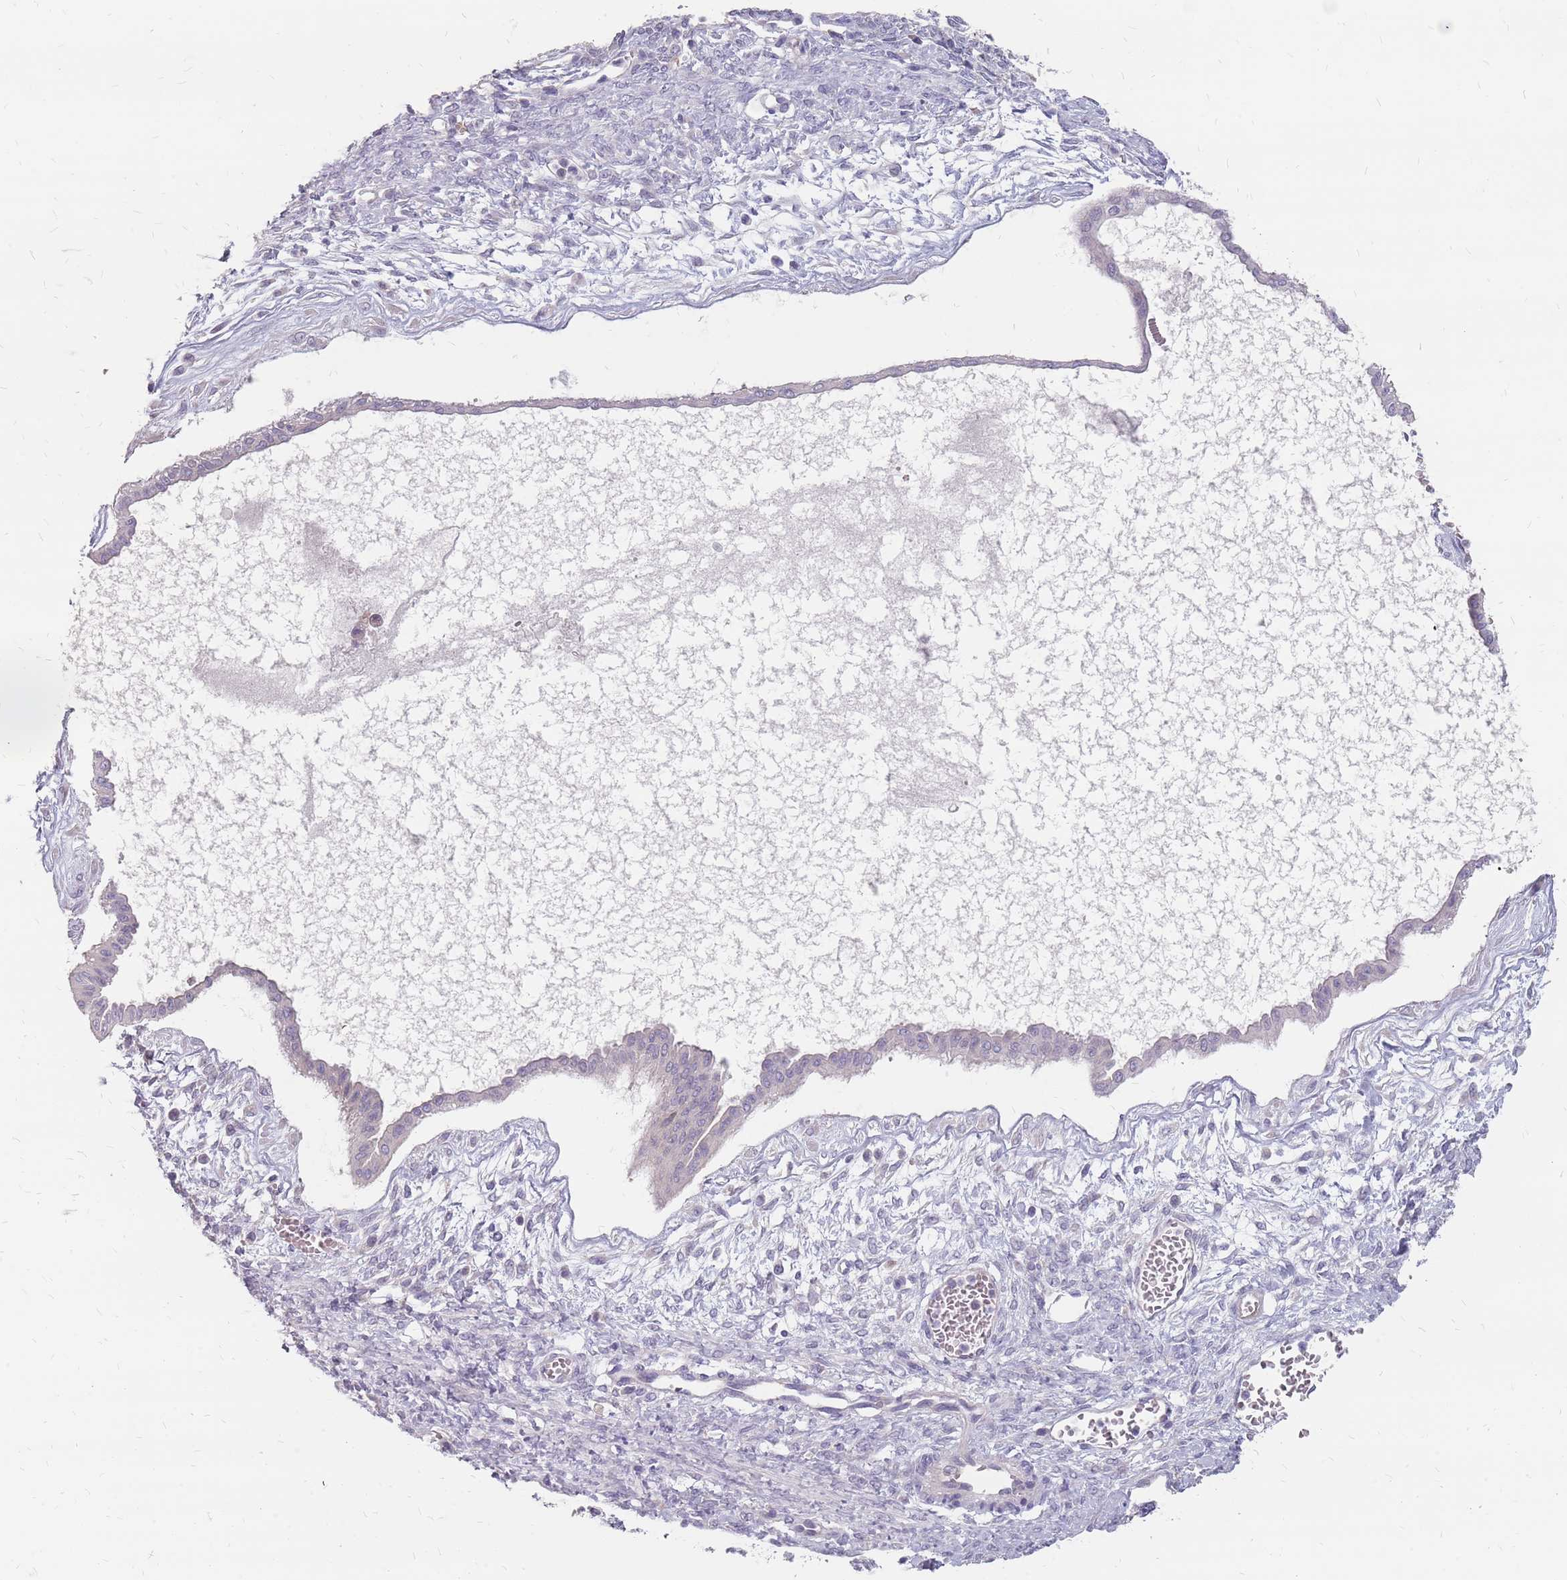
{"staining": {"intensity": "negative", "quantity": "none", "location": "none"}, "tissue": "ovarian cancer", "cell_type": "Tumor cells", "image_type": "cancer", "snomed": [{"axis": "morphology", "description": "Cystadenocarcinoma, mucinous, NOS"}, {"axis": "topography", "description": "Ovary"}], "caption": "Immunohistochemistry micrograph of ovarian cancer (mucinous cystadenocarcinoma) stained for a protein (brown), which demonstrates no positivity in tumor cells.", "gene": "CMTR2", "patient": {"sex": "female", "age": 73}}